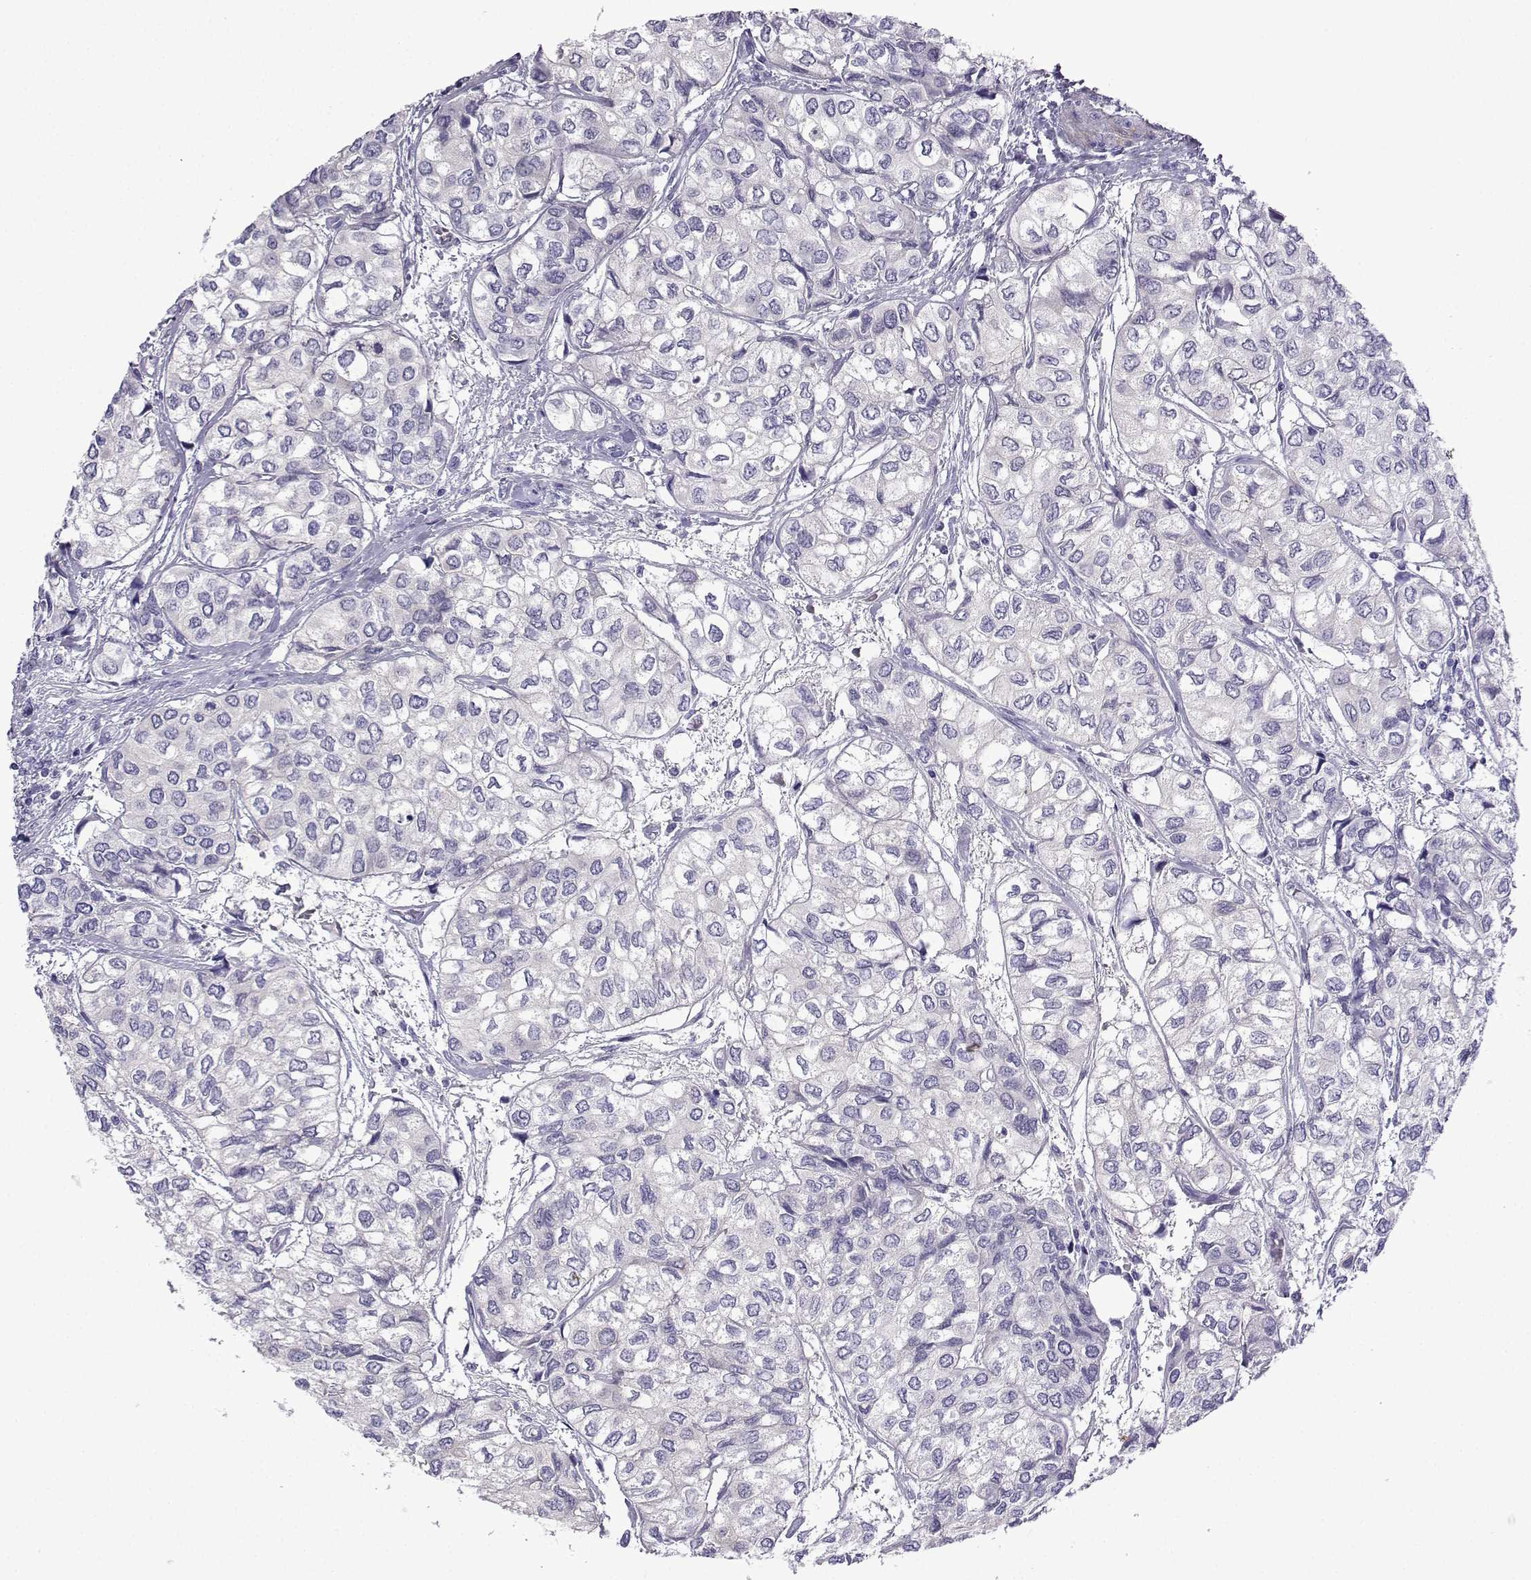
{"staining": {"intensity": "negative", "quantity": "none", "location": "none"}, "tissue": "urothelial cancer", "cell_type": "Tumor cells", "image_type": "cancer", "snomed": [{"axis": "morphology", "description": "Urothelial carcinoma, High grade"}, {"axis": "topography", "description": "Urinary bladder"}], "caption": "Tumor cells are negative for protein expression in human urothelial cancer.", "gene": "KCNF1", "patient": {"sex": "male", "age": 73}}